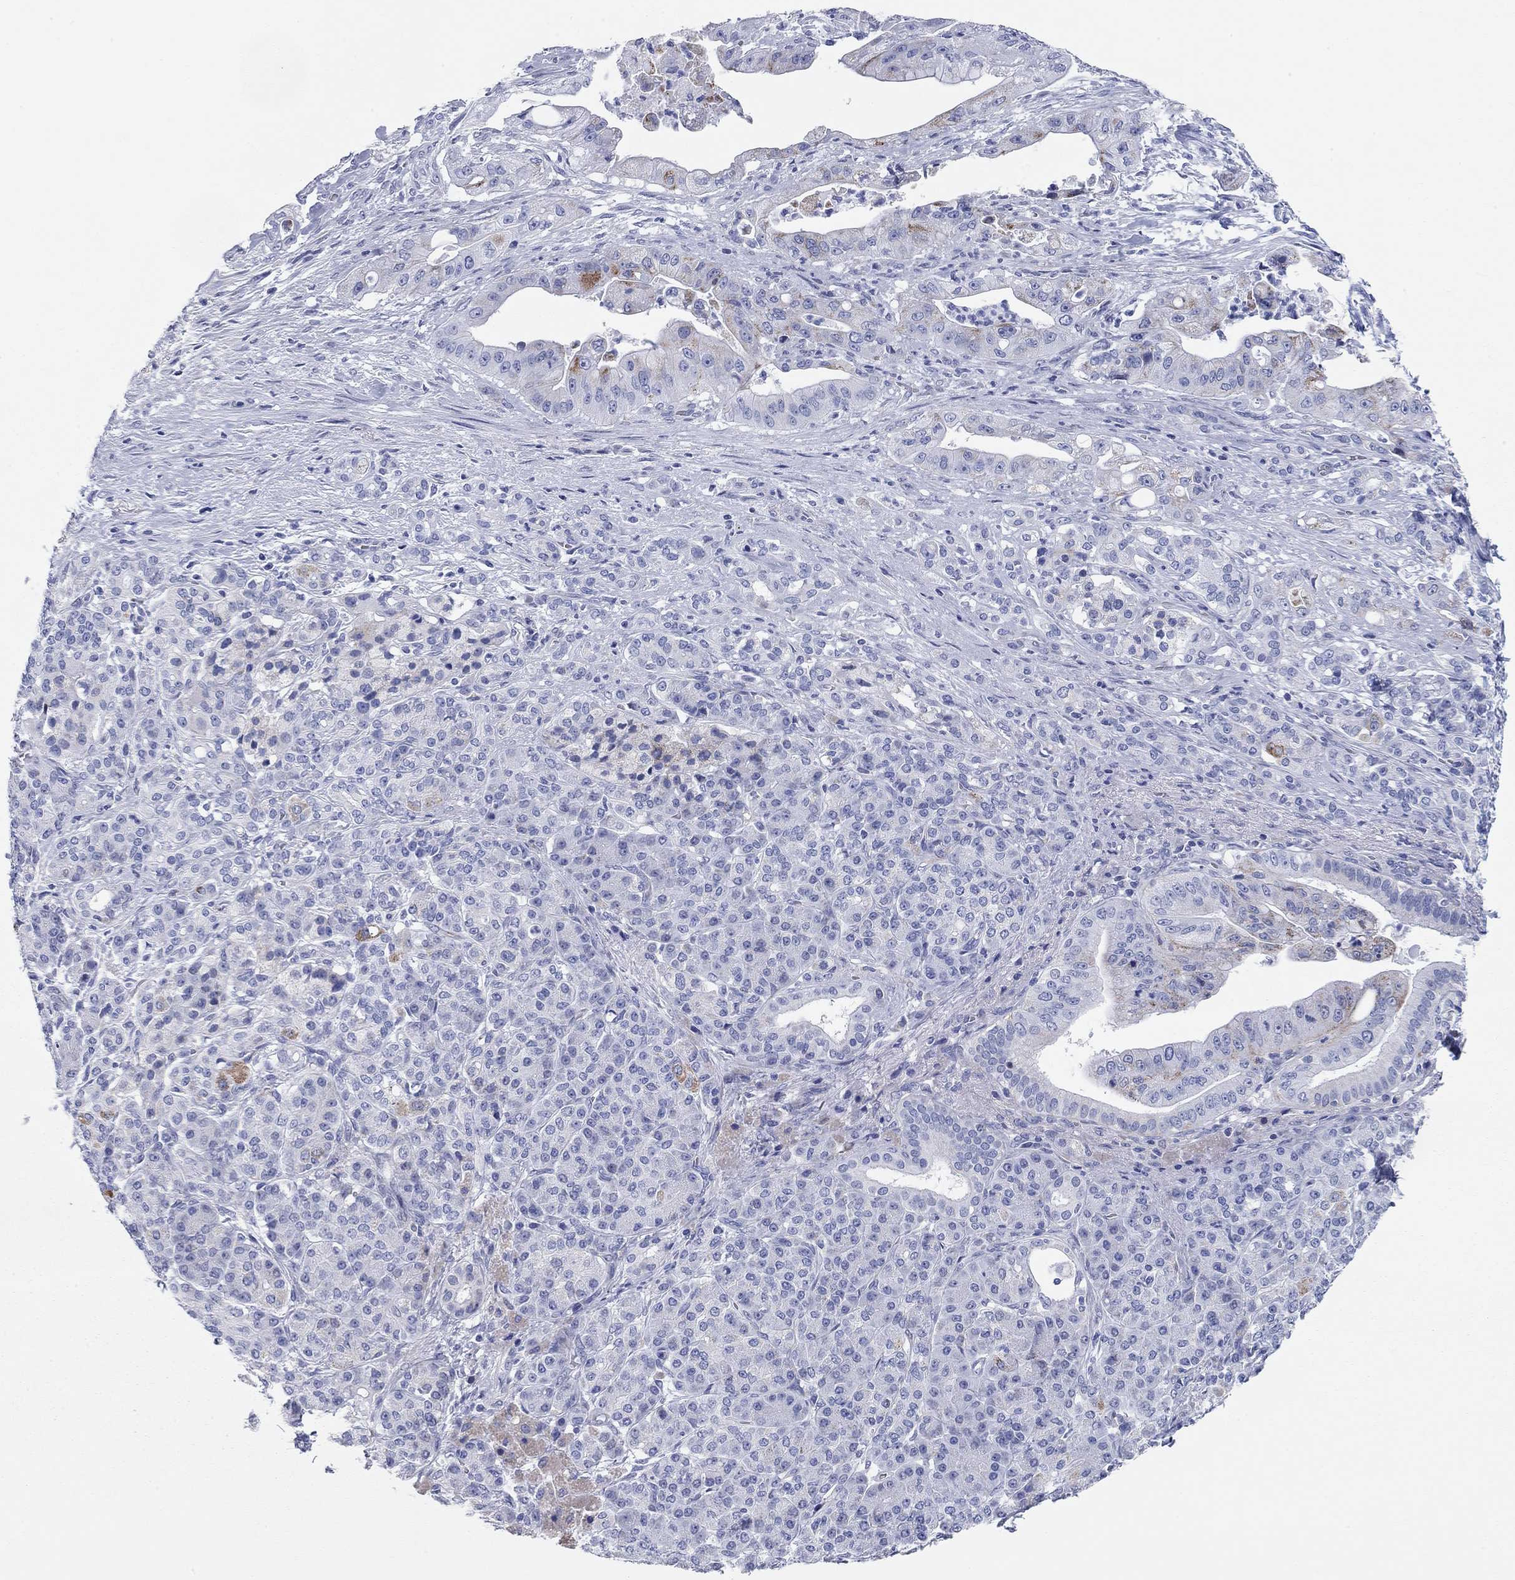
{"staining": {"intensity": "strong", "quantity": "<25%", "location": "cytoplasmic/membranous"}, "tissue": "pancreatic cancer", "cell_type": "Tumor cells", "image_type": "cancer", "snomed": [{"axis": "morphology", "description": "Normal tissue, NOS"}, {"axis": "morphology", "description": "Inflammation, NOS"}, {"axis": "morphology", "description": "Adenocarcinoma, NOS"}, {"axis": "topography", "description": "Pancreas"}], "caption": "Human pancreatic cancer stained with a protein marker demonstrates strong staining in tumor cells.", "gene": "CHI3L2", "patient": {"sex": "male", "age": 57}}